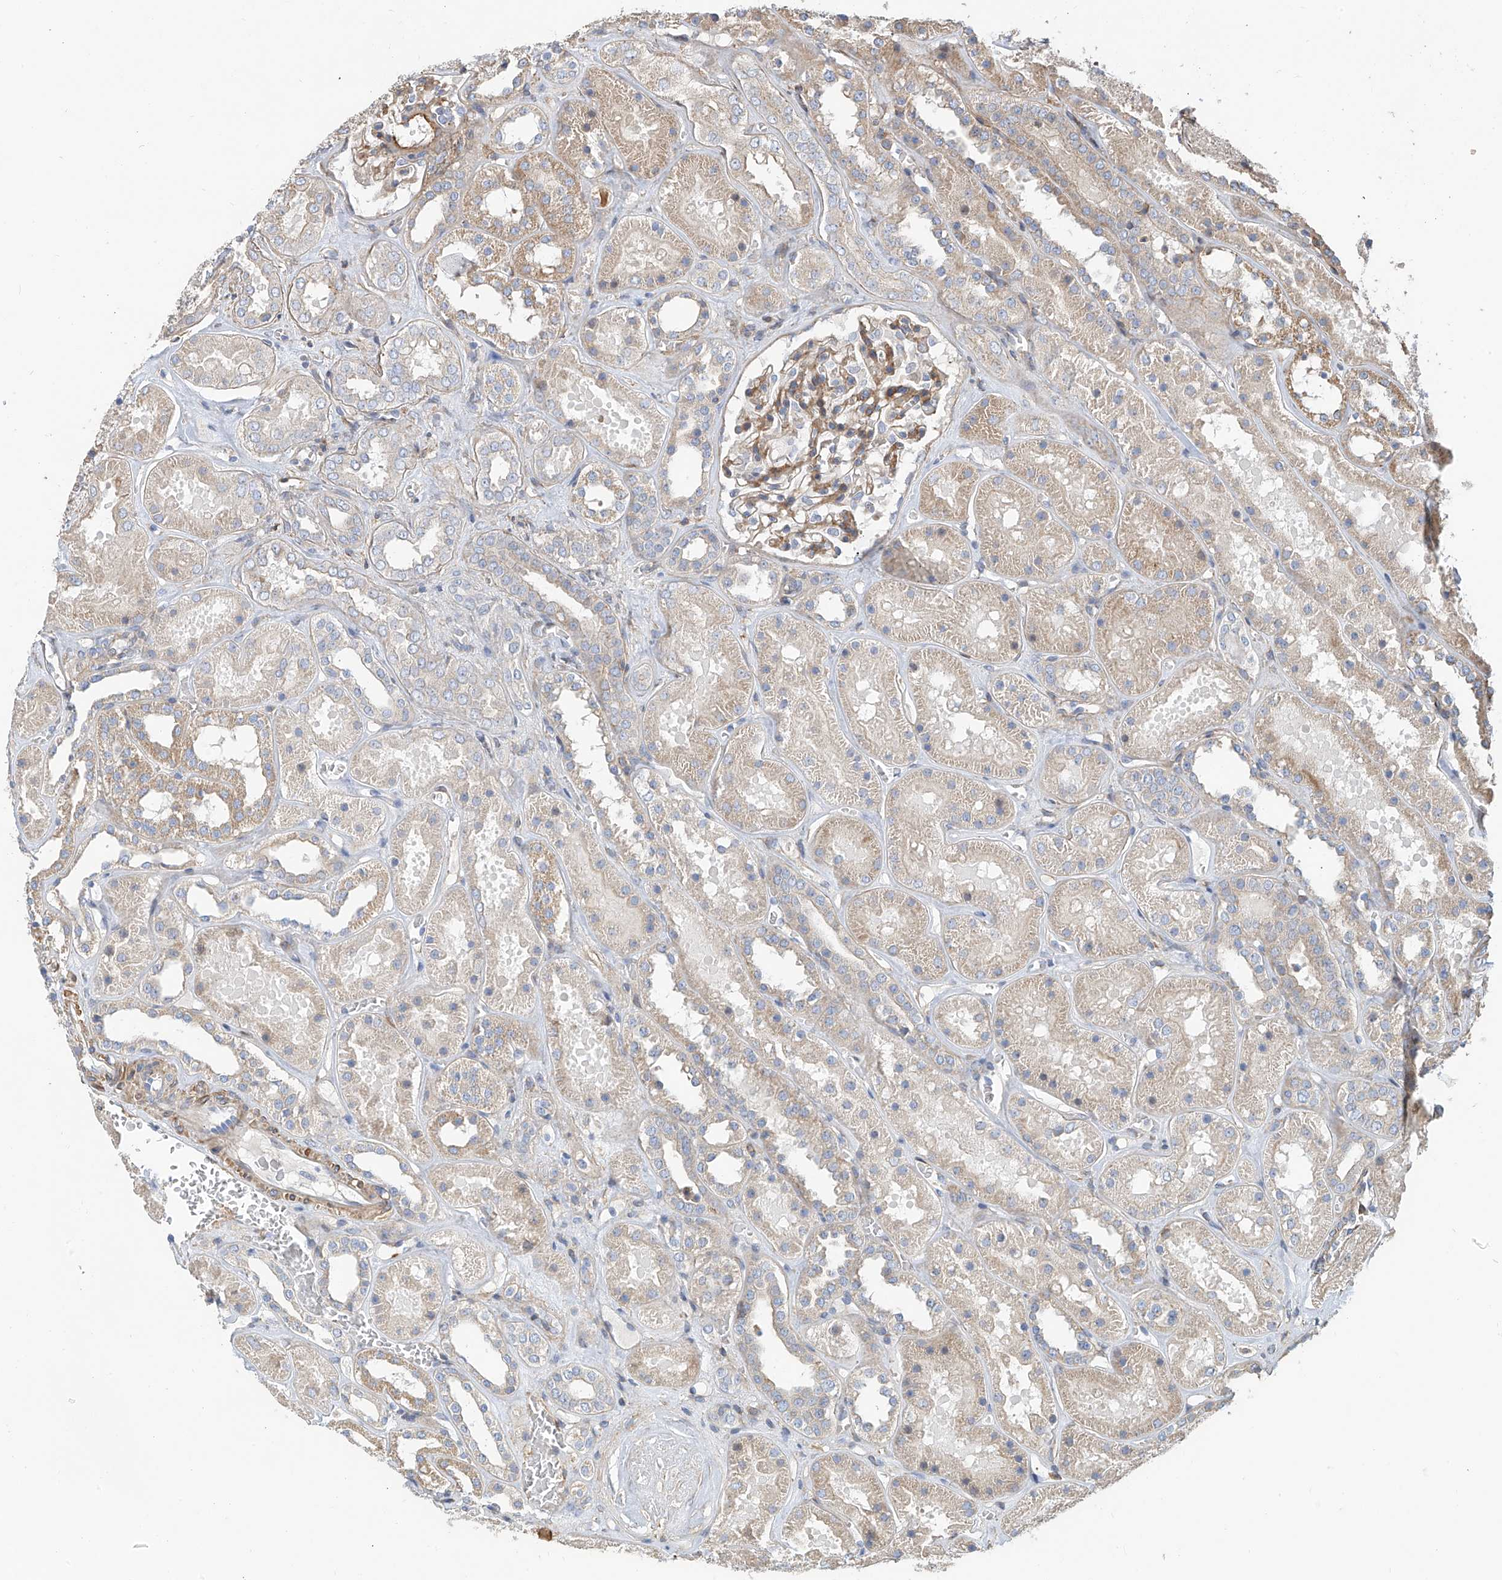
{"staining": {"intensity": "moderate", "quantity": "<25%", "location": "cytoplasmic/membranous"}, "tissue": "kidney", "cell_type": "Cells in glomeruli", "image_type": "normal", "snomed": [{"axis": "morphology", "description": "Normal tissue, NOS"}, {"axis": "topography", "description": "Kidney"}], "caption": "DAB (3,3'-diaminobenzidine) immunohistochemical staining of benign kidney exhibits moderate cytoplasmic/membranous protein positivity in about <25% of cells in glomeruli.", "gene": "SLC43A3", "patient": {"sex": "female", "age": 41}}